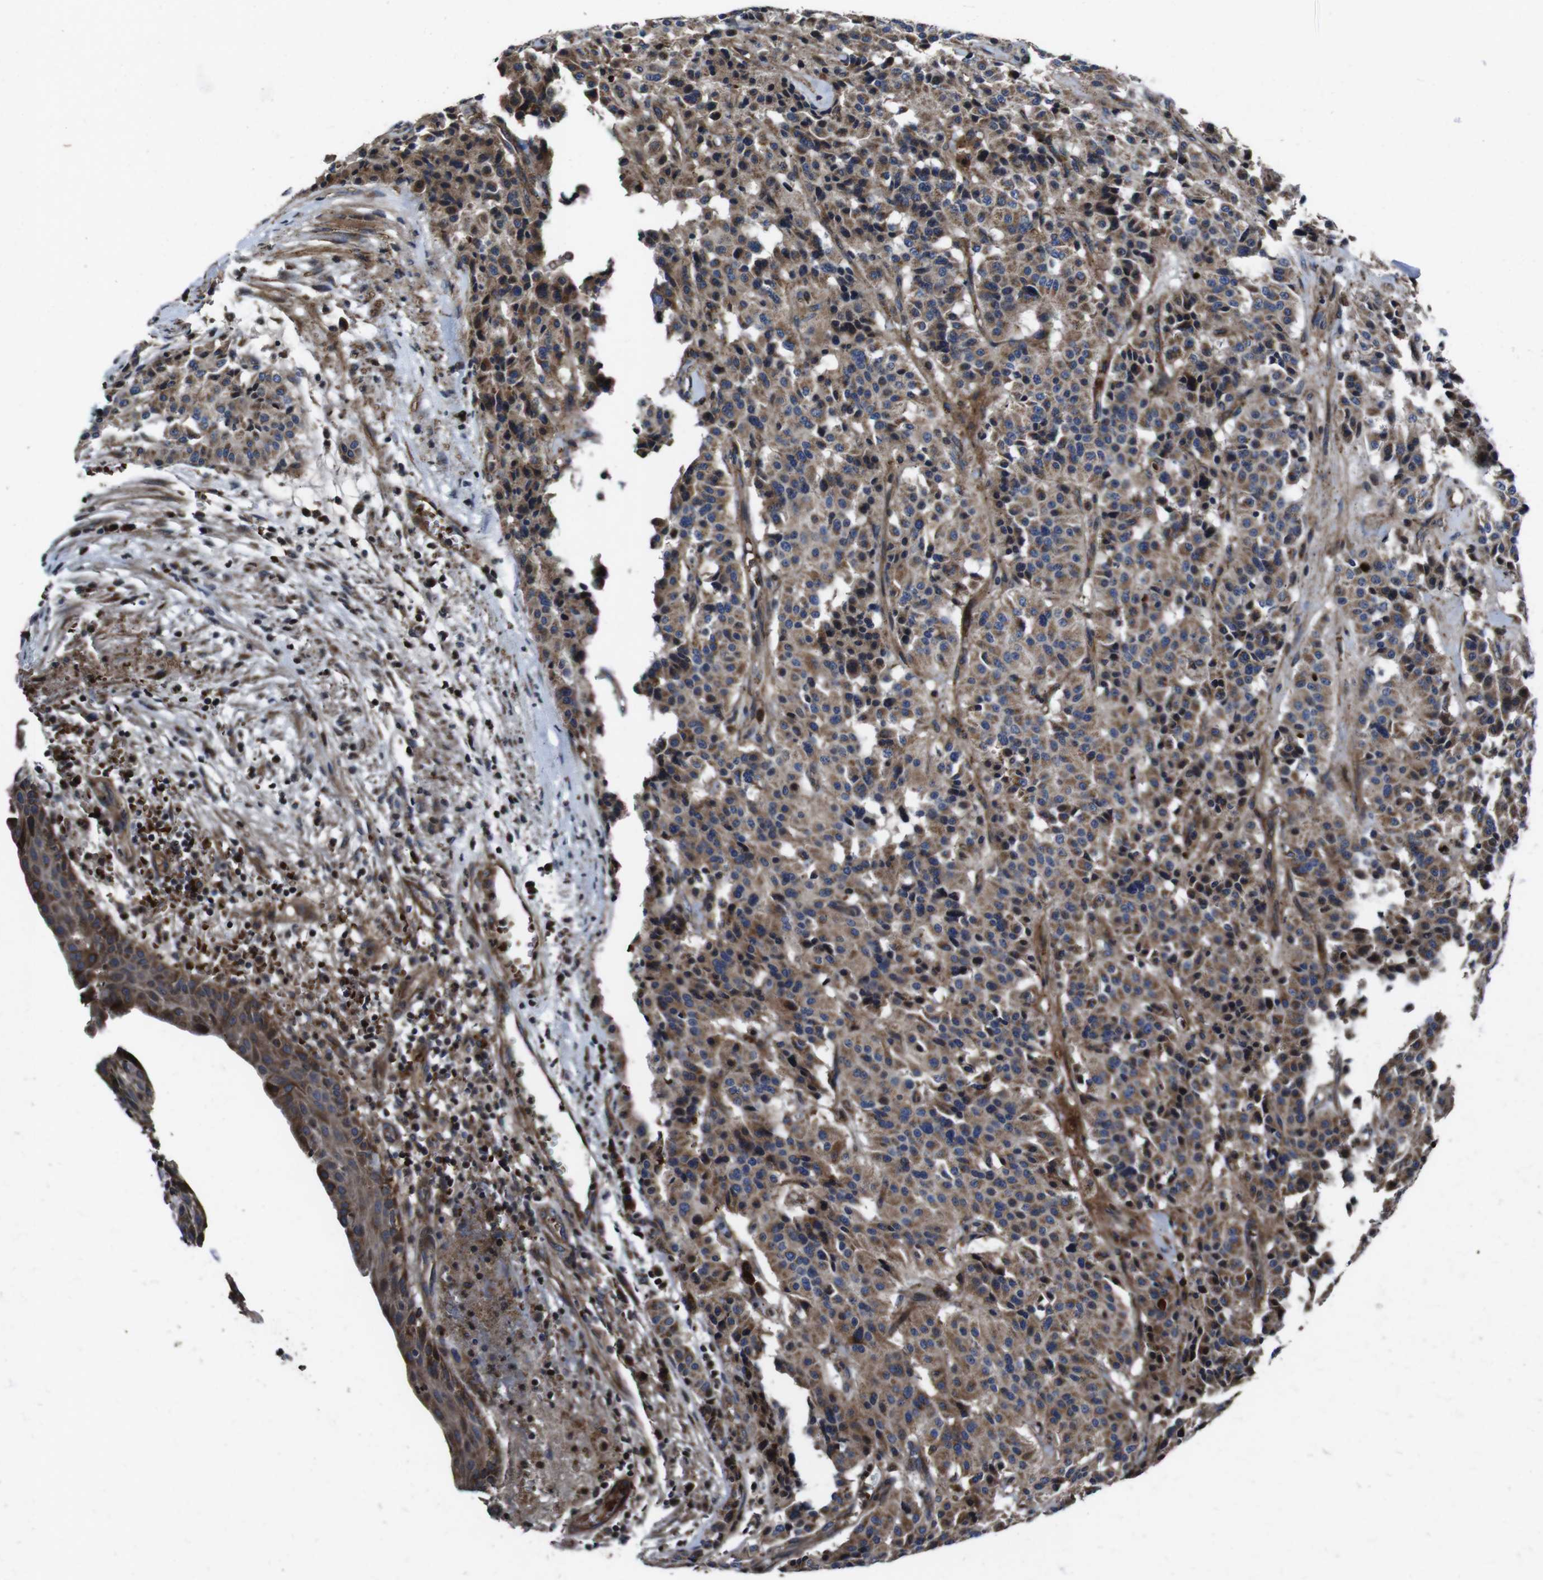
{"staining": {"intensity": "moderate", "quantity": ">75%", "location": "cytoplasmic/membranous"}, "tissue": "carcinoid", "cell_type": "Tumor cells", "image_type": "cancer", "snomed": [{"axis": "morphology", "description": "Carcinoid, malignant, NOS"}, {"axis": "topography", "description": "Lung"}], "caption": "Protein expression analysis of carcinoid (malignant) exhibits moderate cytoplasmic/membranous positivity in about >75% of tumor cells.", "gene": "SMYD3", "patient": {"sex": "male", "age": 30}}